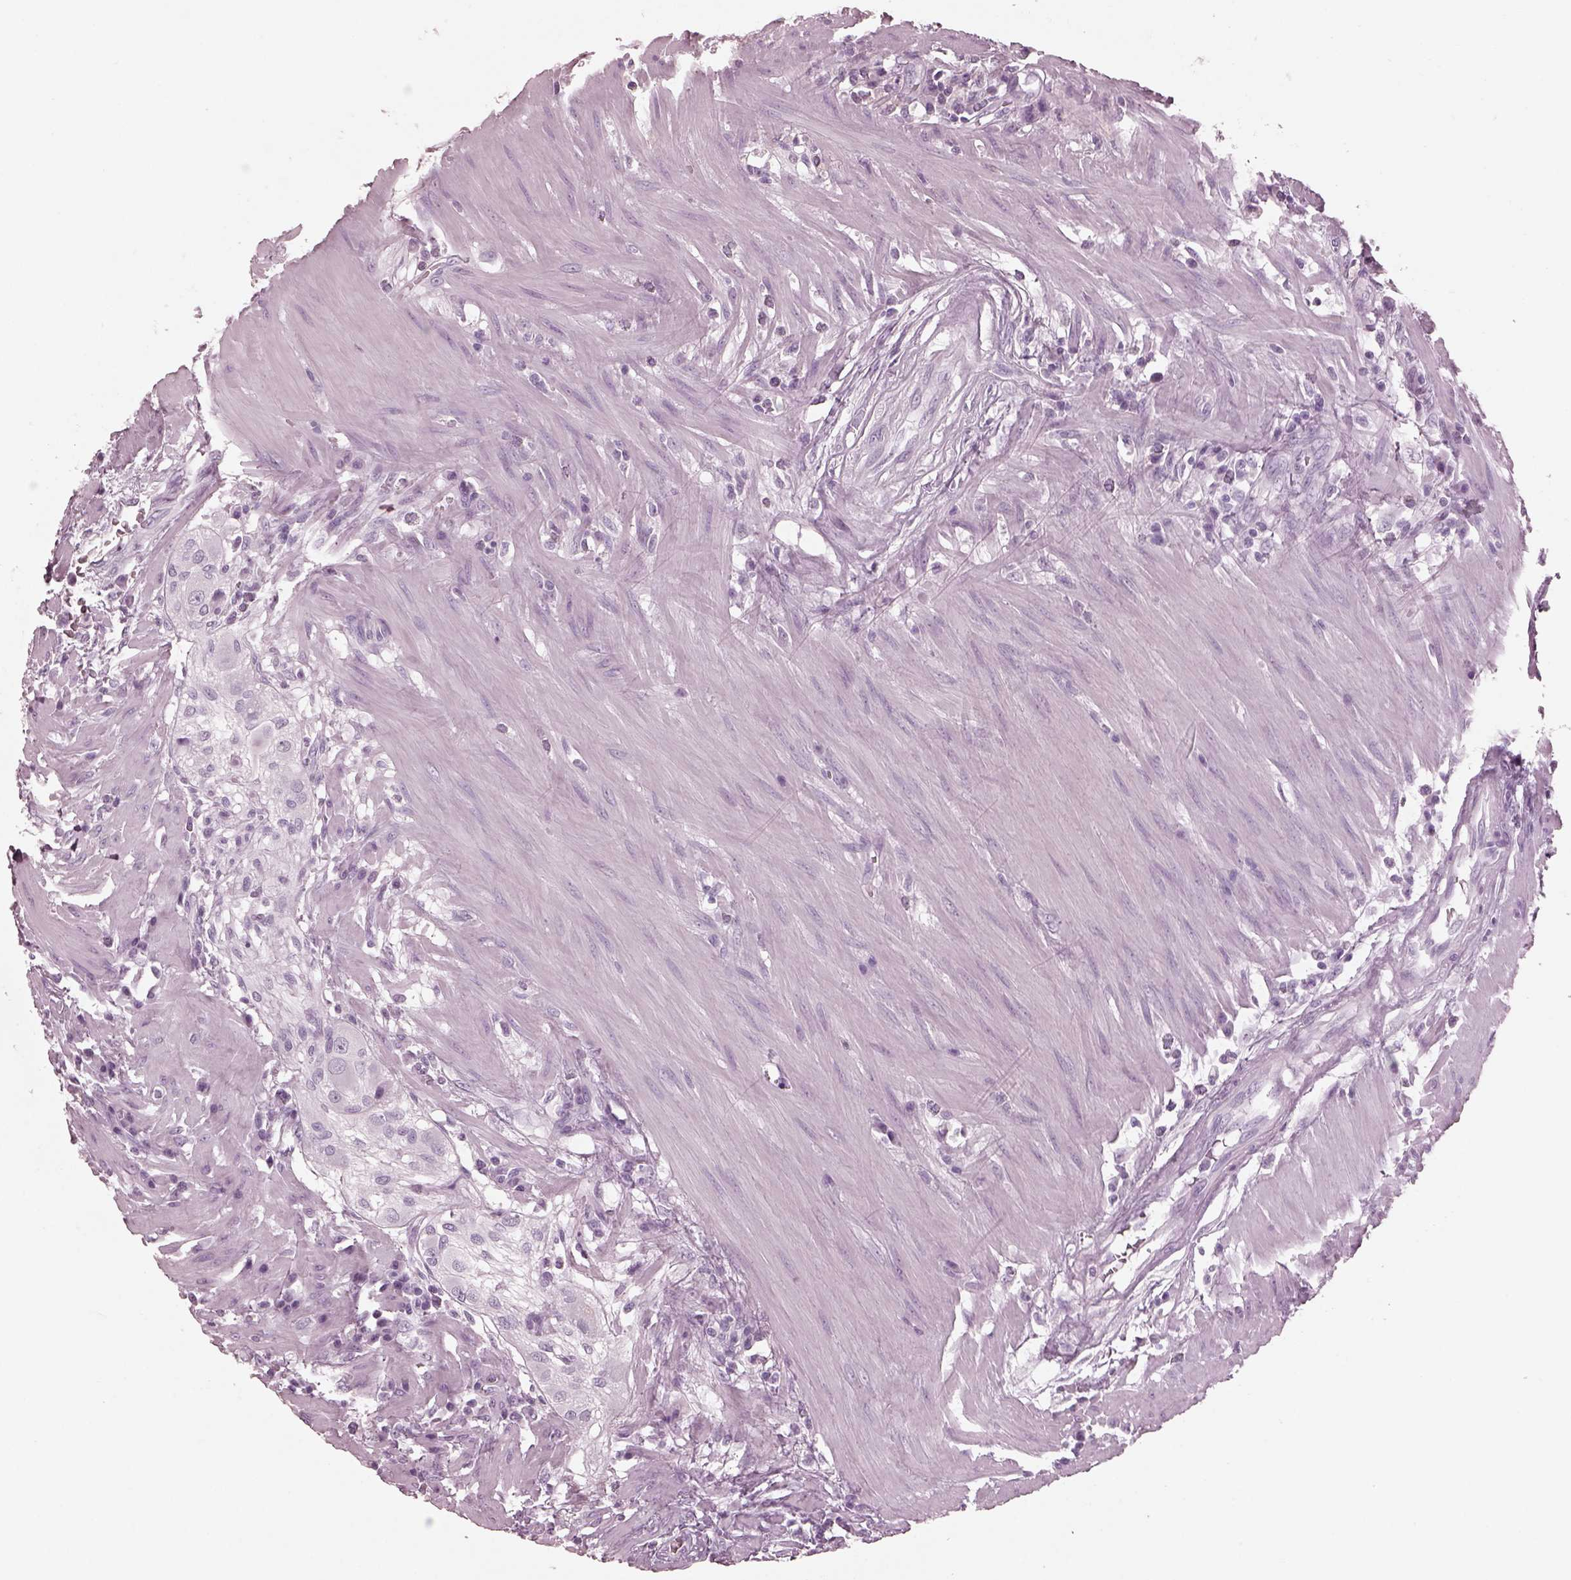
{"staining": {"intensity": "negative", "quantity": "none", "location": "none"}, "tissue": "colorectal cancer", "cell_type": "Tumor cells", "image_type": "cancer", "snomed": [{"axis": "morphology", "description": "Adenocarcinoma, NOS"}, {"axis": "topography", "description": "Colon"}], "caption": "This micrograph is of colorectal cancer stained with IHC to label a protein in brown with the nuclei are counter-stained blue. There is no staining in tumor cells.", "gene": "C2orf81", "patient": {"sex": "male", "age": 57}}